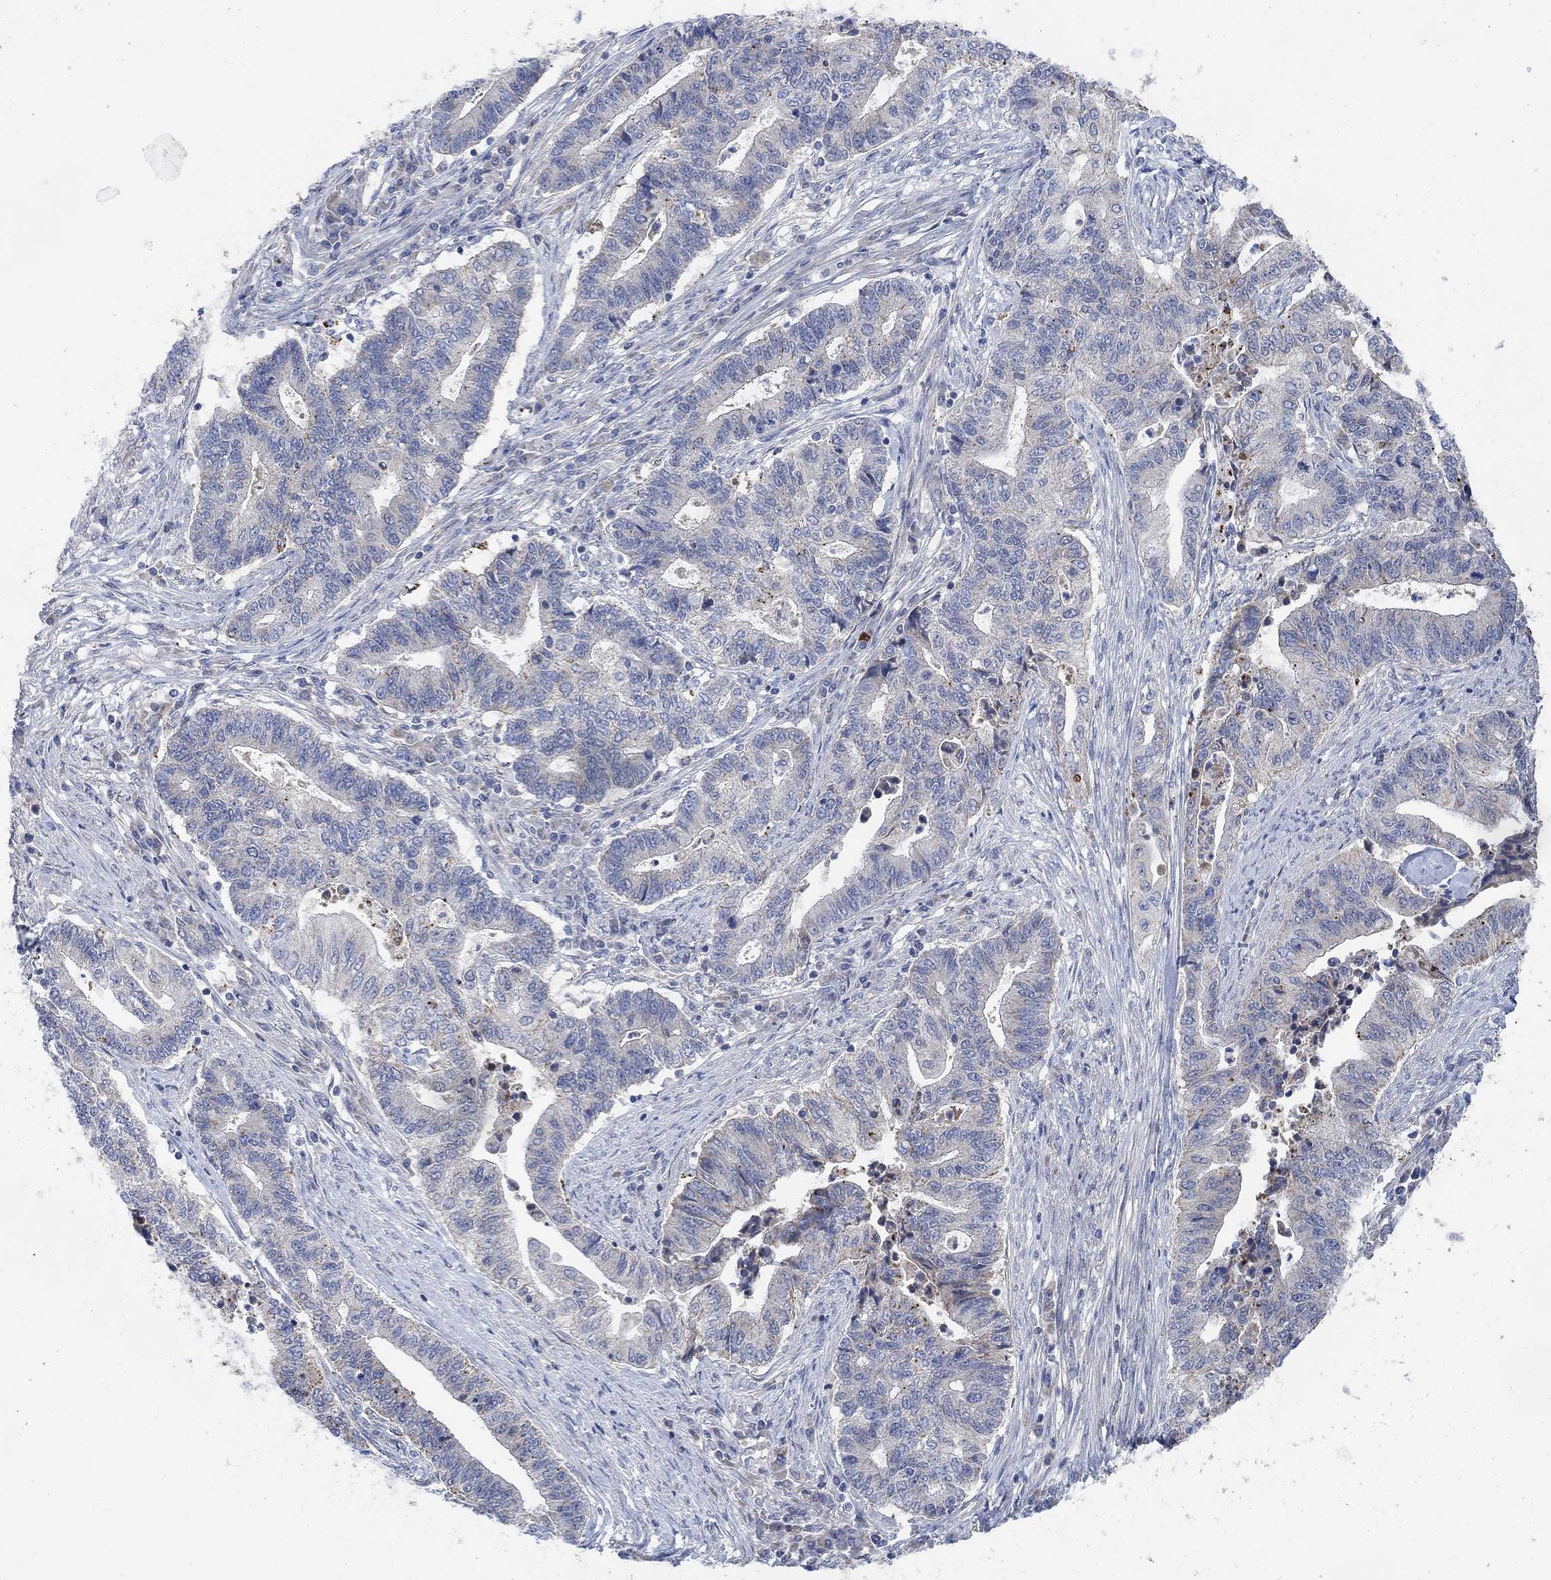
{"staining": {"intensity": "negative", "quantity": "none", "location": "none"}, "tissue": "endometrial cancer", "cell_type": "Tumor cells", "image_type": "cancer", "snomed": [{"axis": "morphology", "description": "Adenocarcinoma, NOS"}, {"axis": "topography", "description": "Uterus"}, {"axis": "topography", "description": "Endometrium"}], "caption": "Immunohistochemistry (IHC) of endometrial adenocarcinoma demonstrates no positivity in tumor cells. (DAB IHC visualized using brightfield microscopy, high magnification).", "gene": "HCRTR1", "patient": {"sex": "female", "age": 54}}